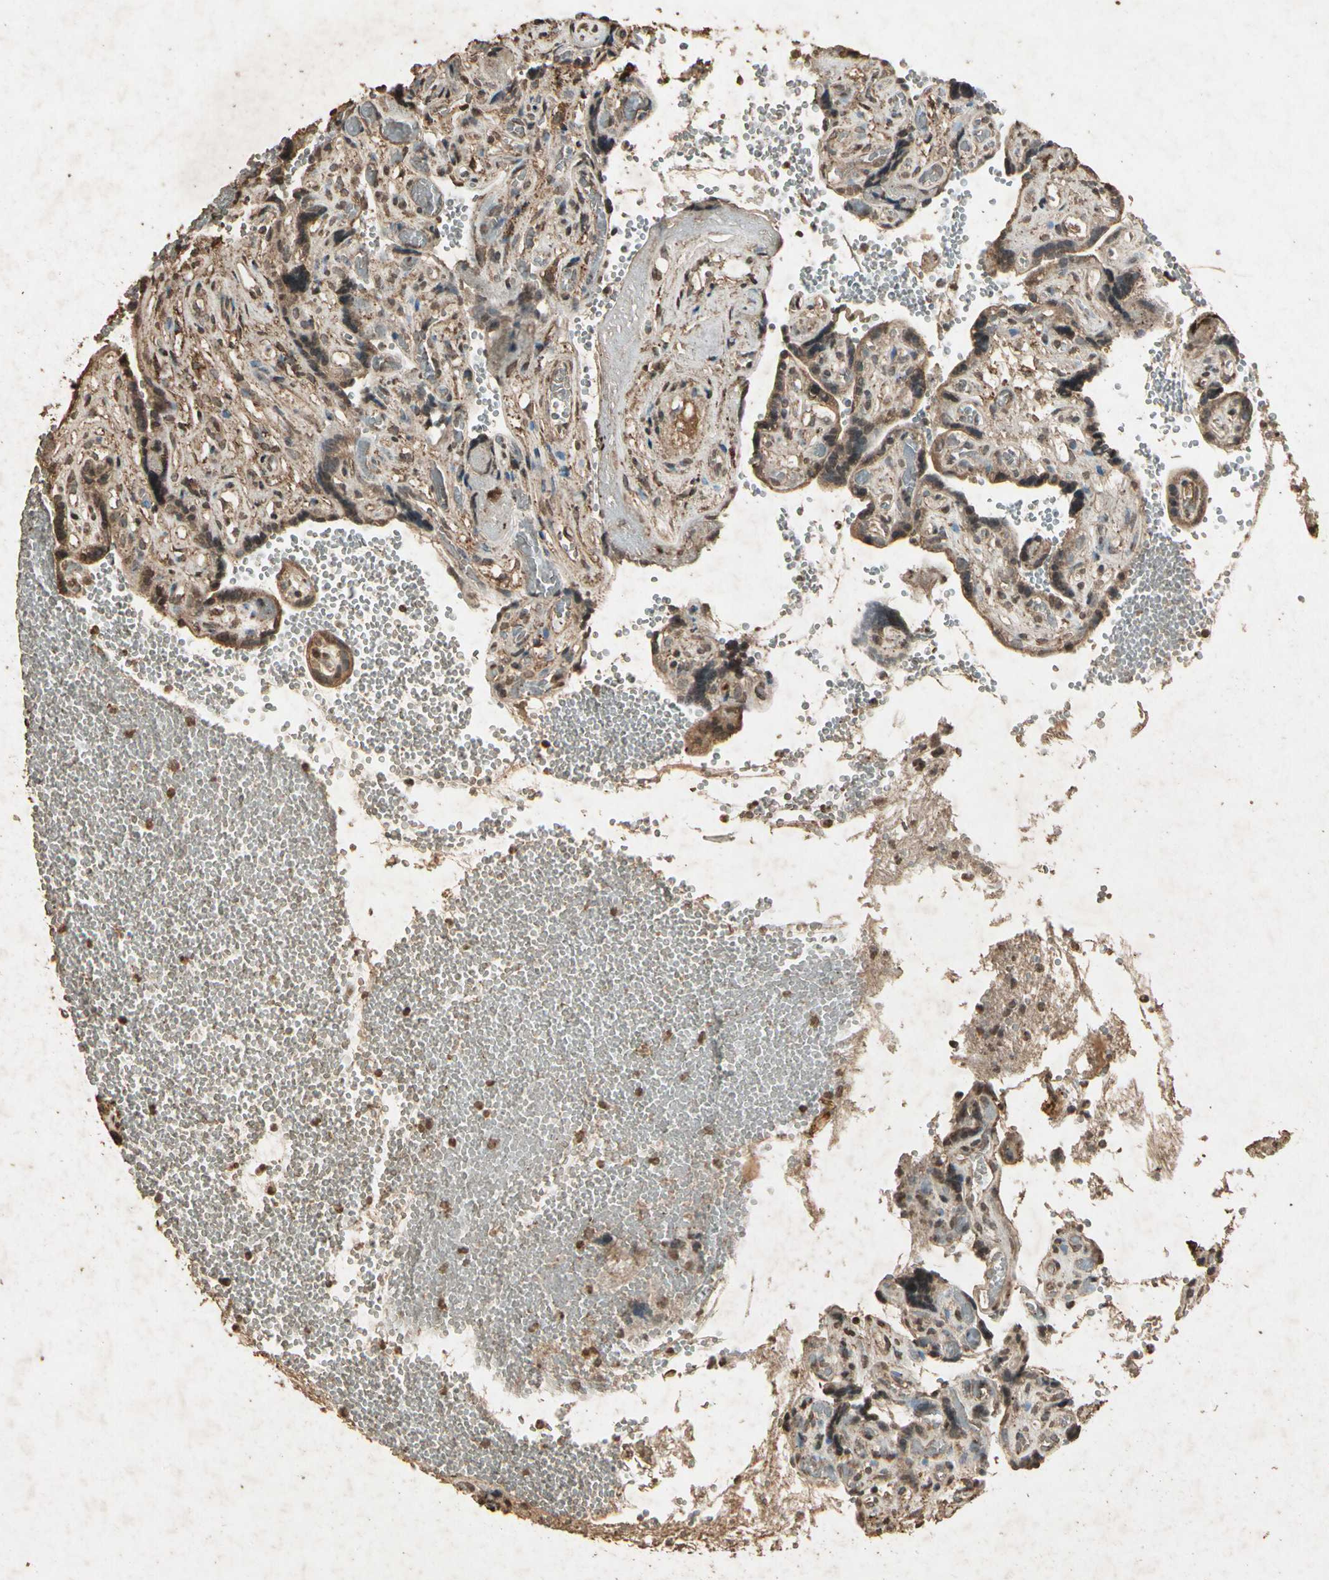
{"staining": {"intensity": "strong", "quantity": ">75%", "location": "cytoplasmic/membranous"}, "tissue": "placenta", "cell_type": "Decidual cells", "image_type": "normal", "snomed": [{"axis": "morphology", "description": "Normal tissue, NOS"}, {"axis": "topography", "description": "Placenta"}], "caption": "Immunohistochemical staining of benign placenta shows >75% levels of strong cytoplasmic/membranous protein positivity in about >75% of decidual cells.", "gene": "GC", "patient": {"sex": "female", "age": 30}}